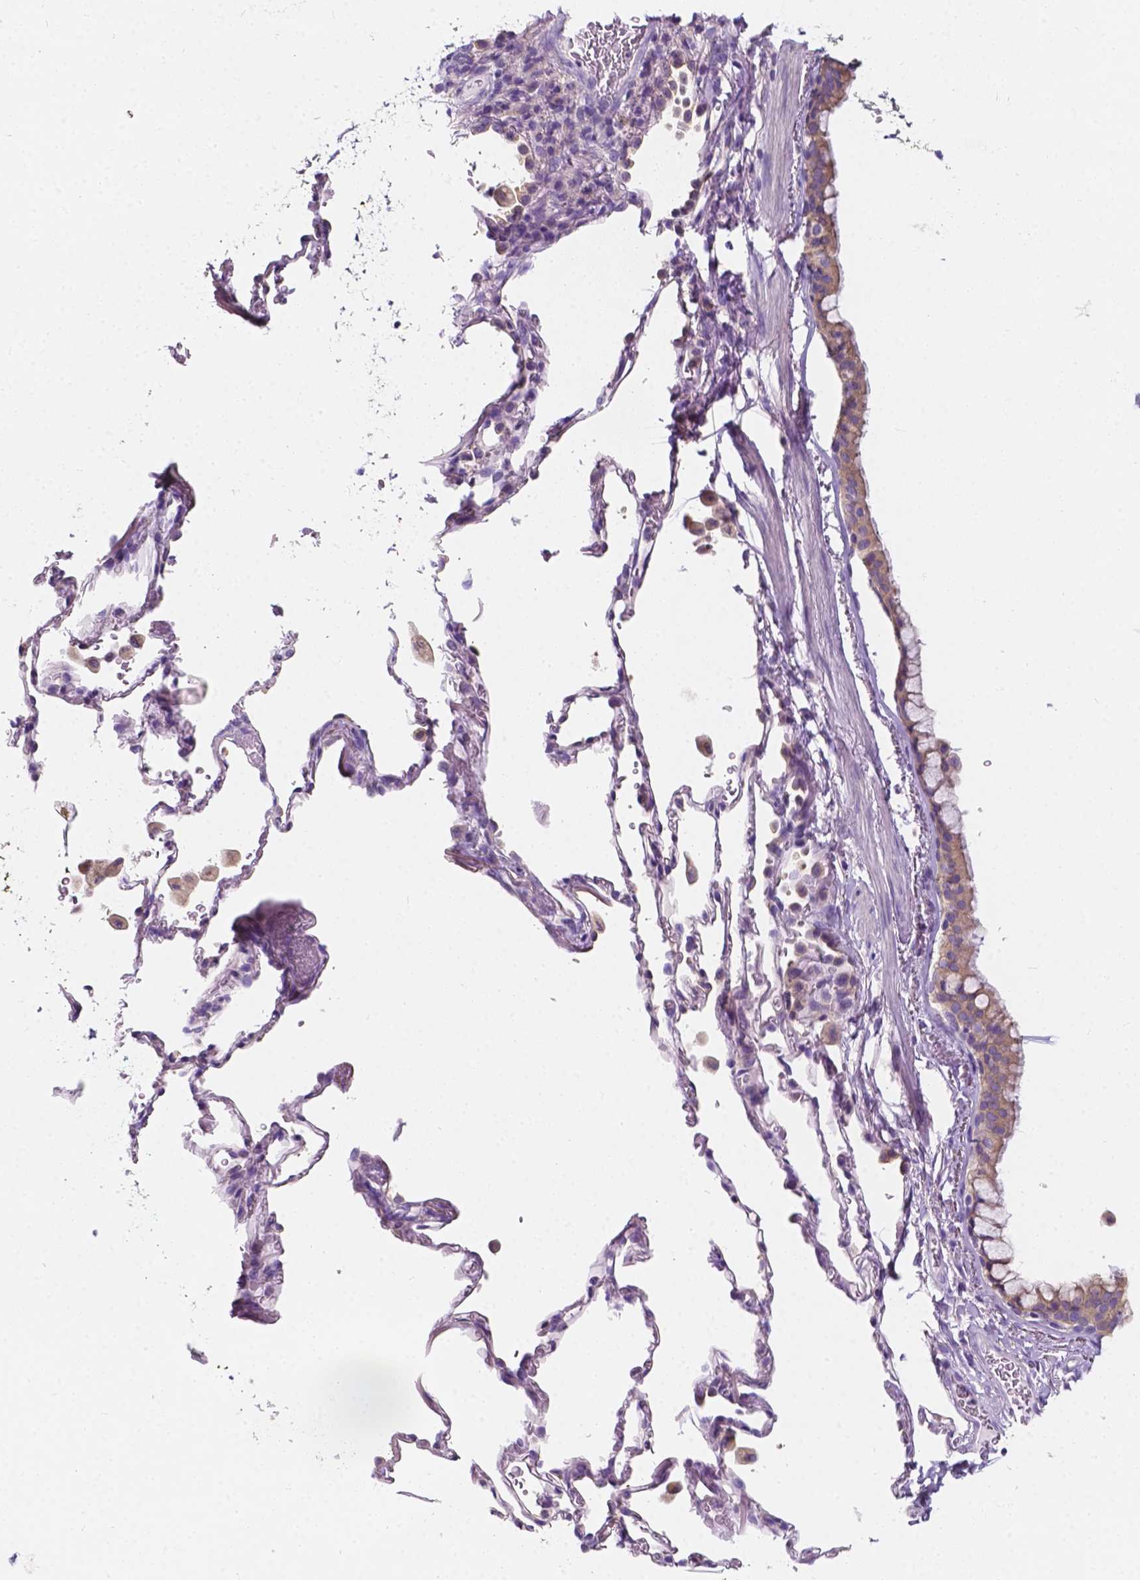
{"staining": {"intensity": "weak", "quantity": ">75%", "location": "cytoplasmic/membranous"}, "tissue": "bronchus", "cell_type": "Respiratory epithelial cells", "image_type": "normal", "snomed": [{"axis": "morphology", "description": "Normal tissue, NOS"}, {"axis": "topography", "description": "Bronchus"}, {"axis": "topography", "description": "Lung"}], "caption": "There is low levels of weak cytoplasmic/membranous staining in respiratory epithelial cells of benign bronchus, as demonstrated by immunohistochemical staining (brown color).", "gene": "SIRT2", "patient": {"sex": "male", "age": 54}}